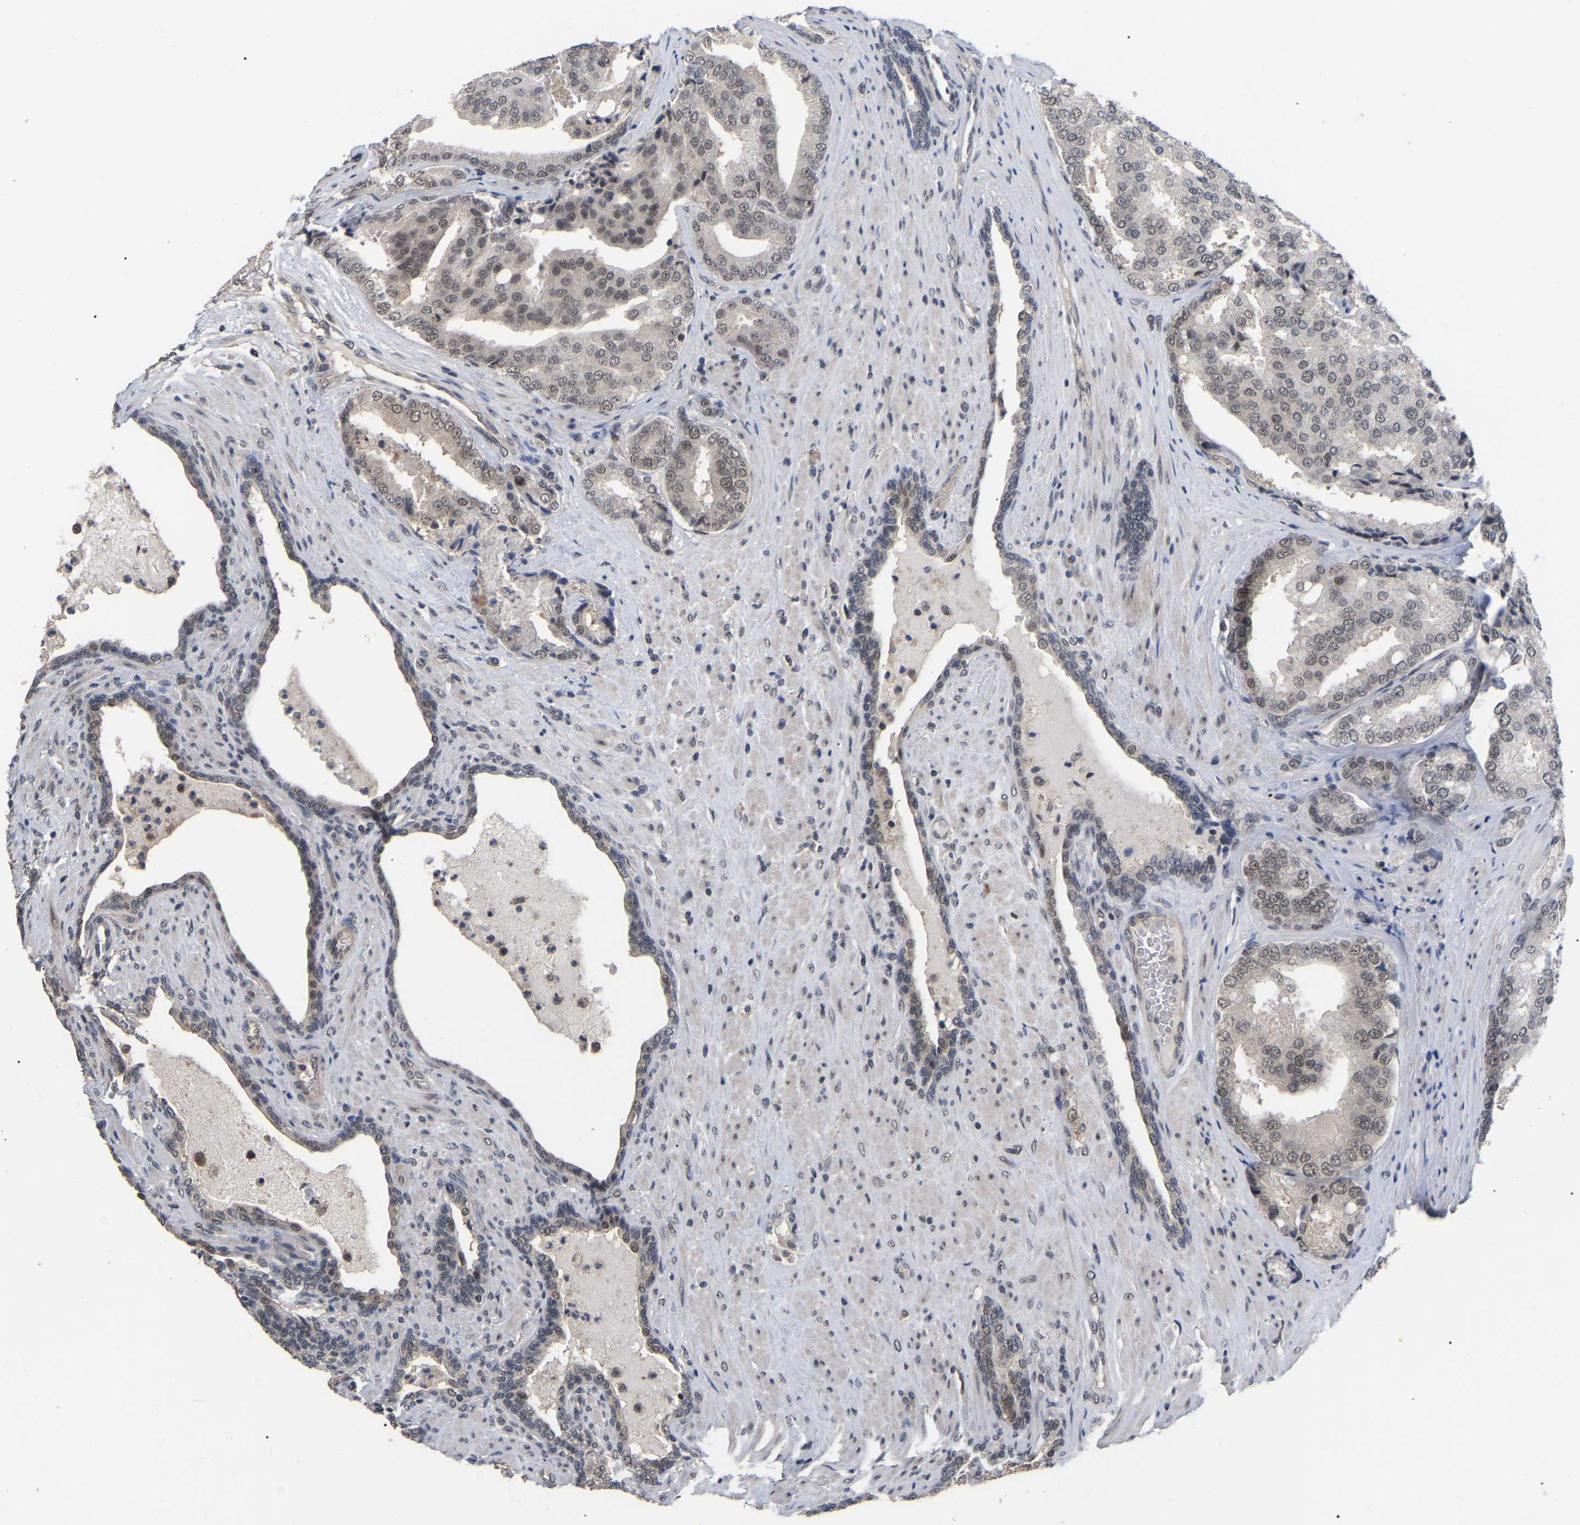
{"staining": {"intensity": "weak", "quantity": ">75%", "location": "nuclear"}, "tissue": "prostate cancer", "cell_type": "Tumor cells", "image_type": "cancer", "snomed": [{"axis": "morphology", "description": "Adenocarcinoma, High grade"}, {"axis": "topography", "description": "Prostate"}], "caption": "The histopathology image exhibits a brown stain indicating the presence of a protein in the nuclear of tumor cells in prostate cancer. (Brightfield microscopy of DAB IHC at high magnification).", "gene": "JAZF1", "patient": {"sex": "male", "age": 50}}